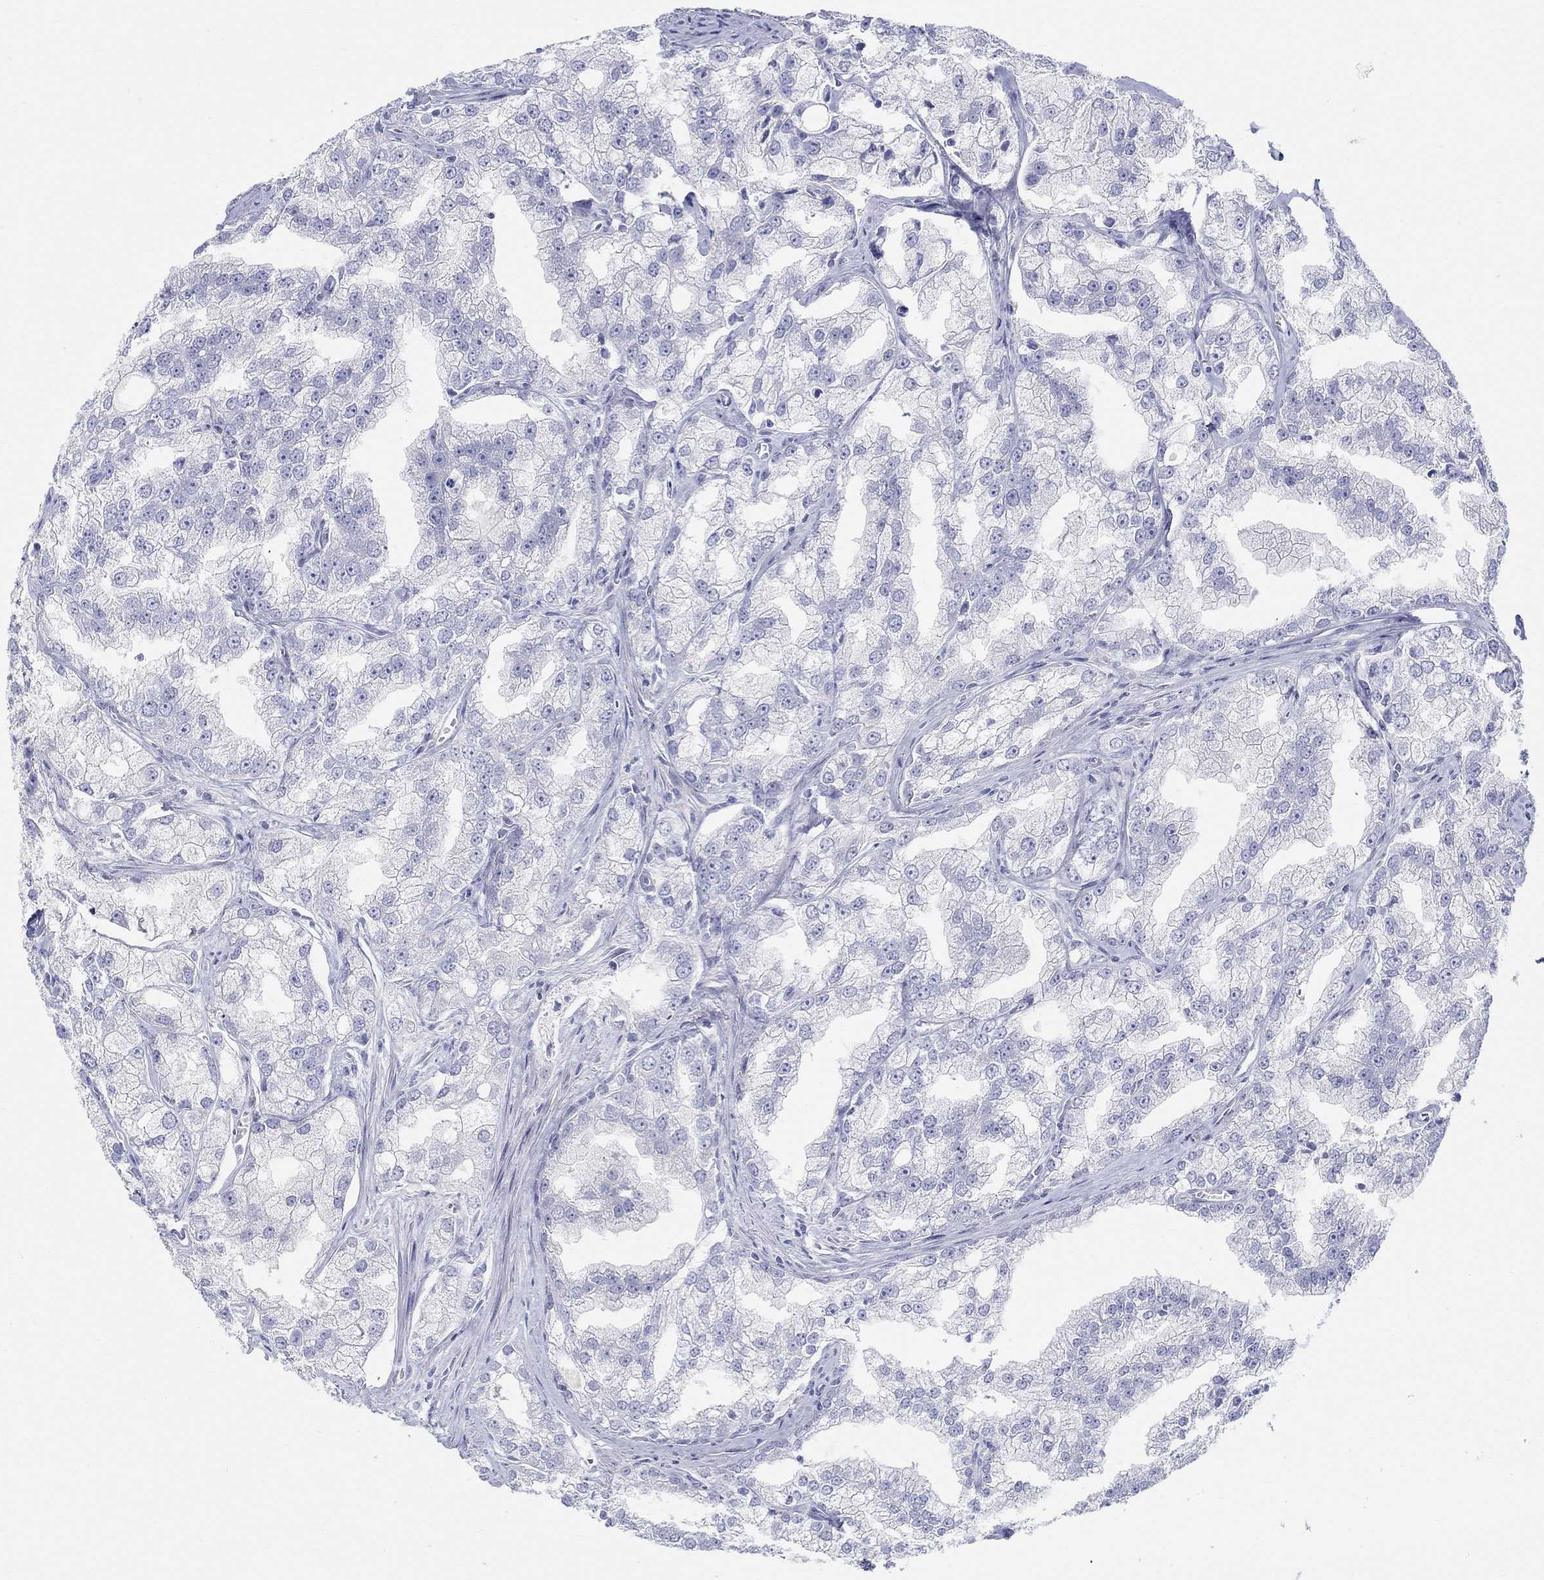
{"staining": {"intensity": "negative", "quantity": "none", "location": "none"}, "tissue": "prostate cancer", "cell_type": "Tumor cells", "image_type": "cancer", "snomed": [{"axis": "morphology", "description": "Adenocarcinoma, NOS"}, {"axis": "topography", "description": "Prostate"}], "caption": "Tumor cells are negative for protein expression in human adenocarcinoma (prostate).", "gene": "LAMP5", "patient": {"sex": "male", "age": 70}}